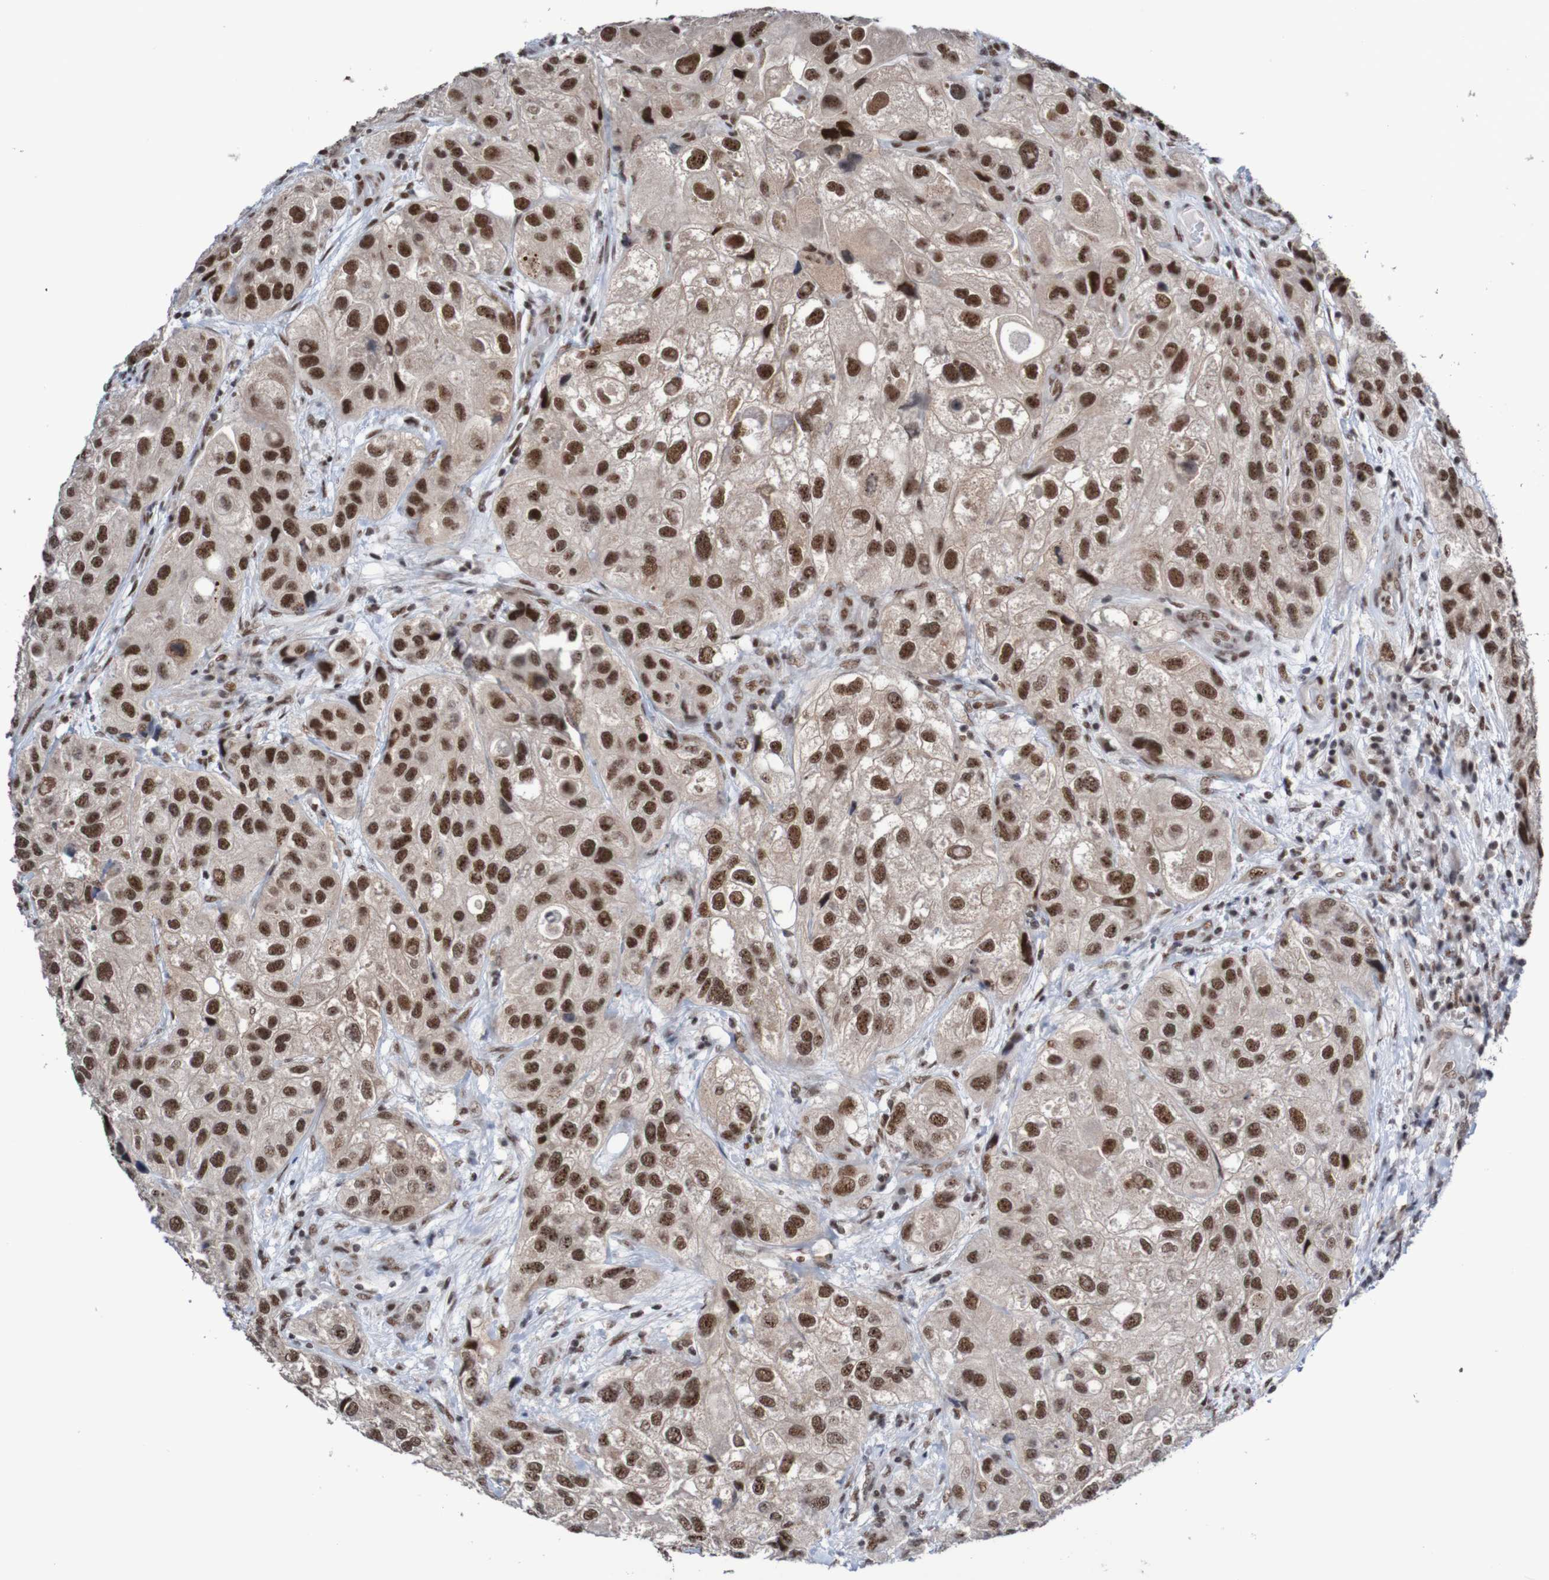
{"staining": {"intensity": "strong", "quantity": ">75%", "location": "nuclear"}, "tissue": "urothelial cancer", "cell_type": "Tumor cells", "image_type": "cancer", "snomed": [{"axis": "morphology", "description": "Urothelial carcinoma, High grade"}, {"axis": "topography", "description": "Urinary bladder"}], "caption": "Approximately >75% of tumor cells in human high-grade urothelial carcinoma reveal strong nuclear protein staining as visualized by brown immunohistochemical staining.", "gene": "CDC5L", "patient": {"sex": "female", "age": 64}}